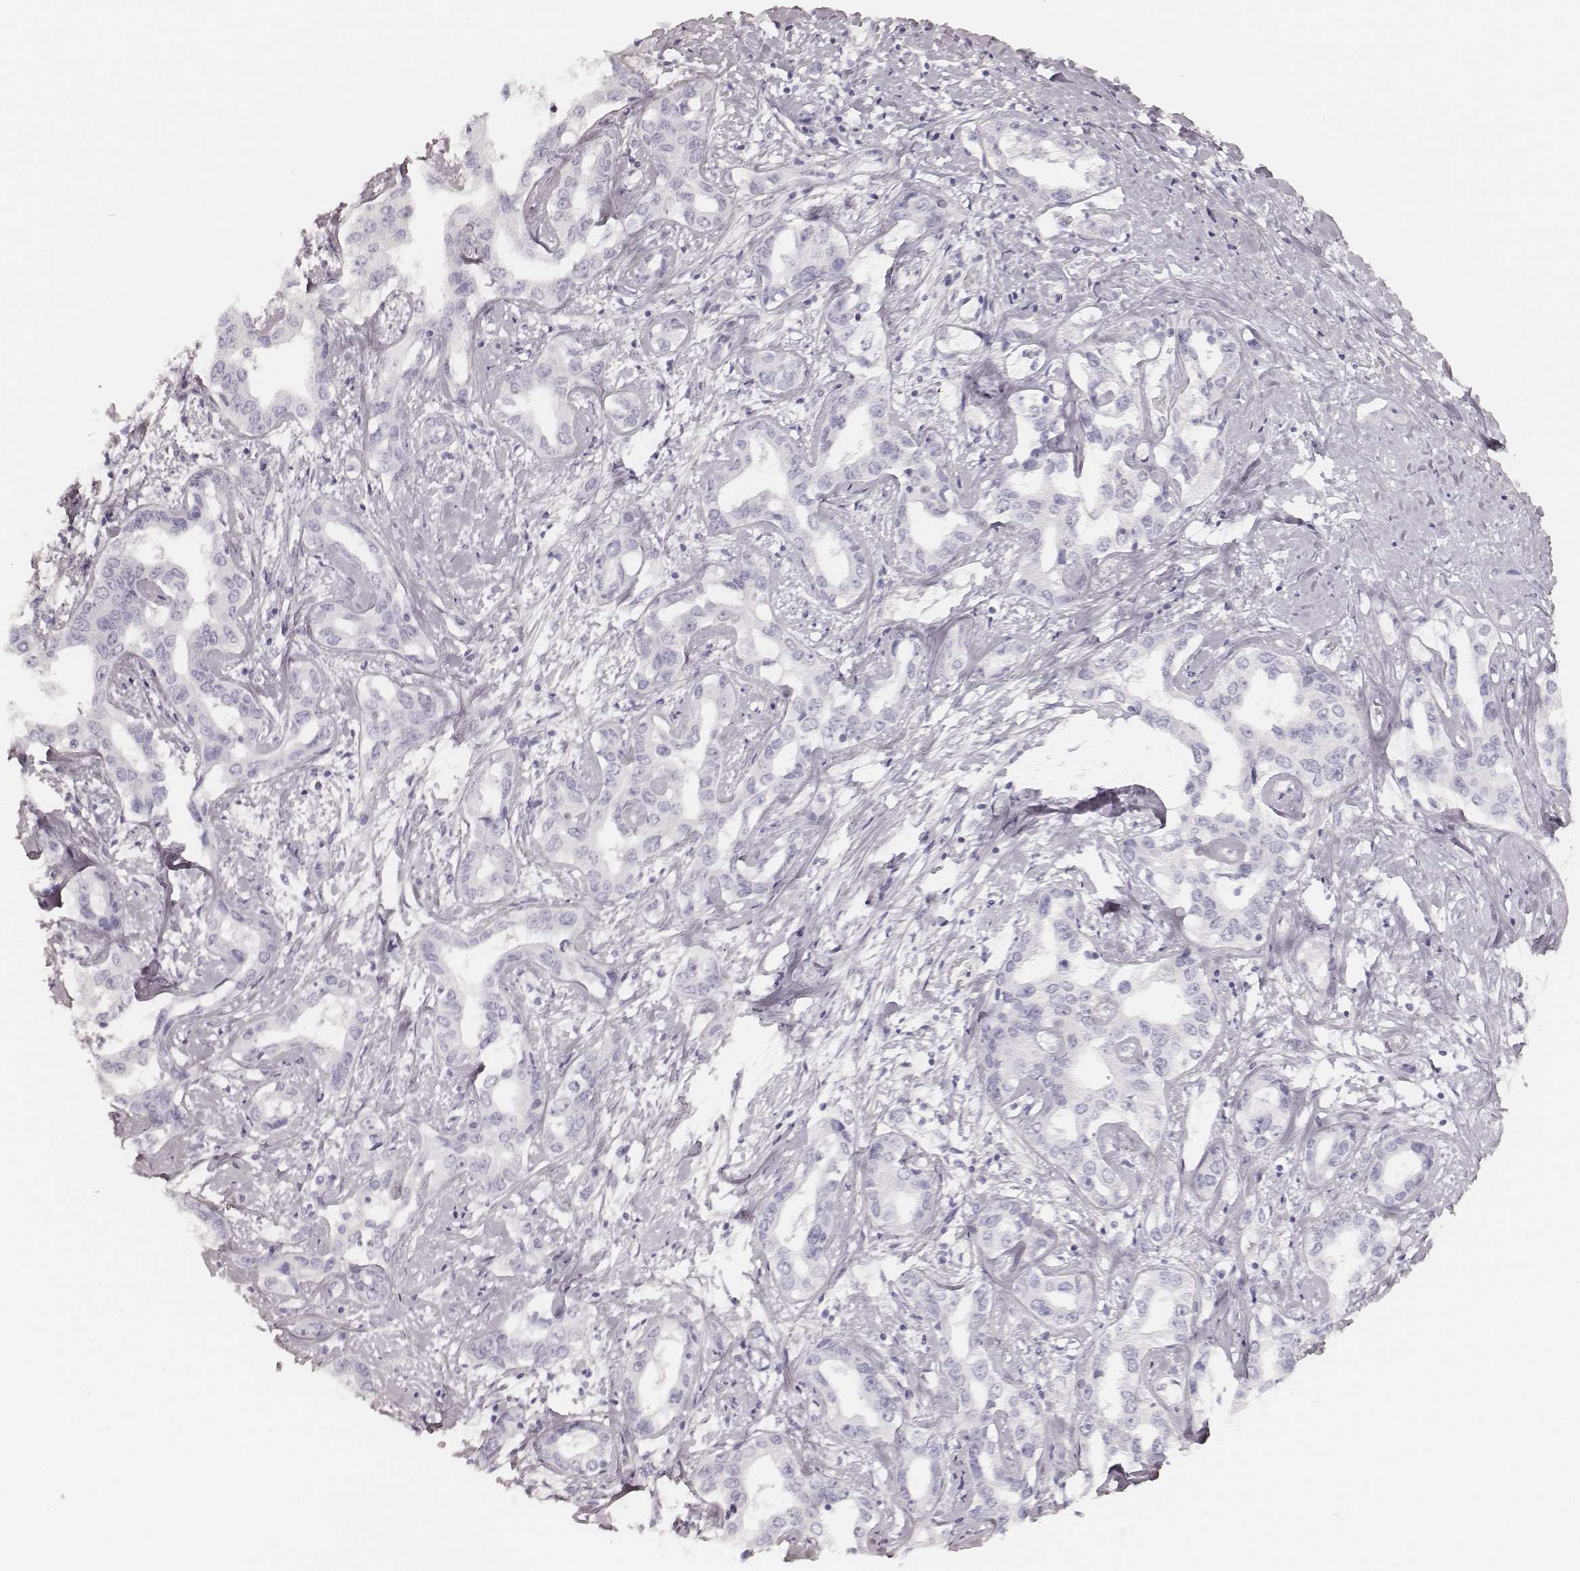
{"staining": {"intensity": "negative", "quantity": "none", "location": "none"}, "tissue": "liver cancer", "cell_type": "Tumor cells", "image_type": "cancer", "snomed": [{"axis": "morphology", "description": "Cholangiocarcinoma"}, {"axis": "topography", "description": "Liver"}], "caption": "Human liver cancer (cholangiocarcinoma) stained for a protein using IHC displays no positivity in tumor cells.", "gene": "KRT34", "patient": {"sex": "male", "age": 59}}